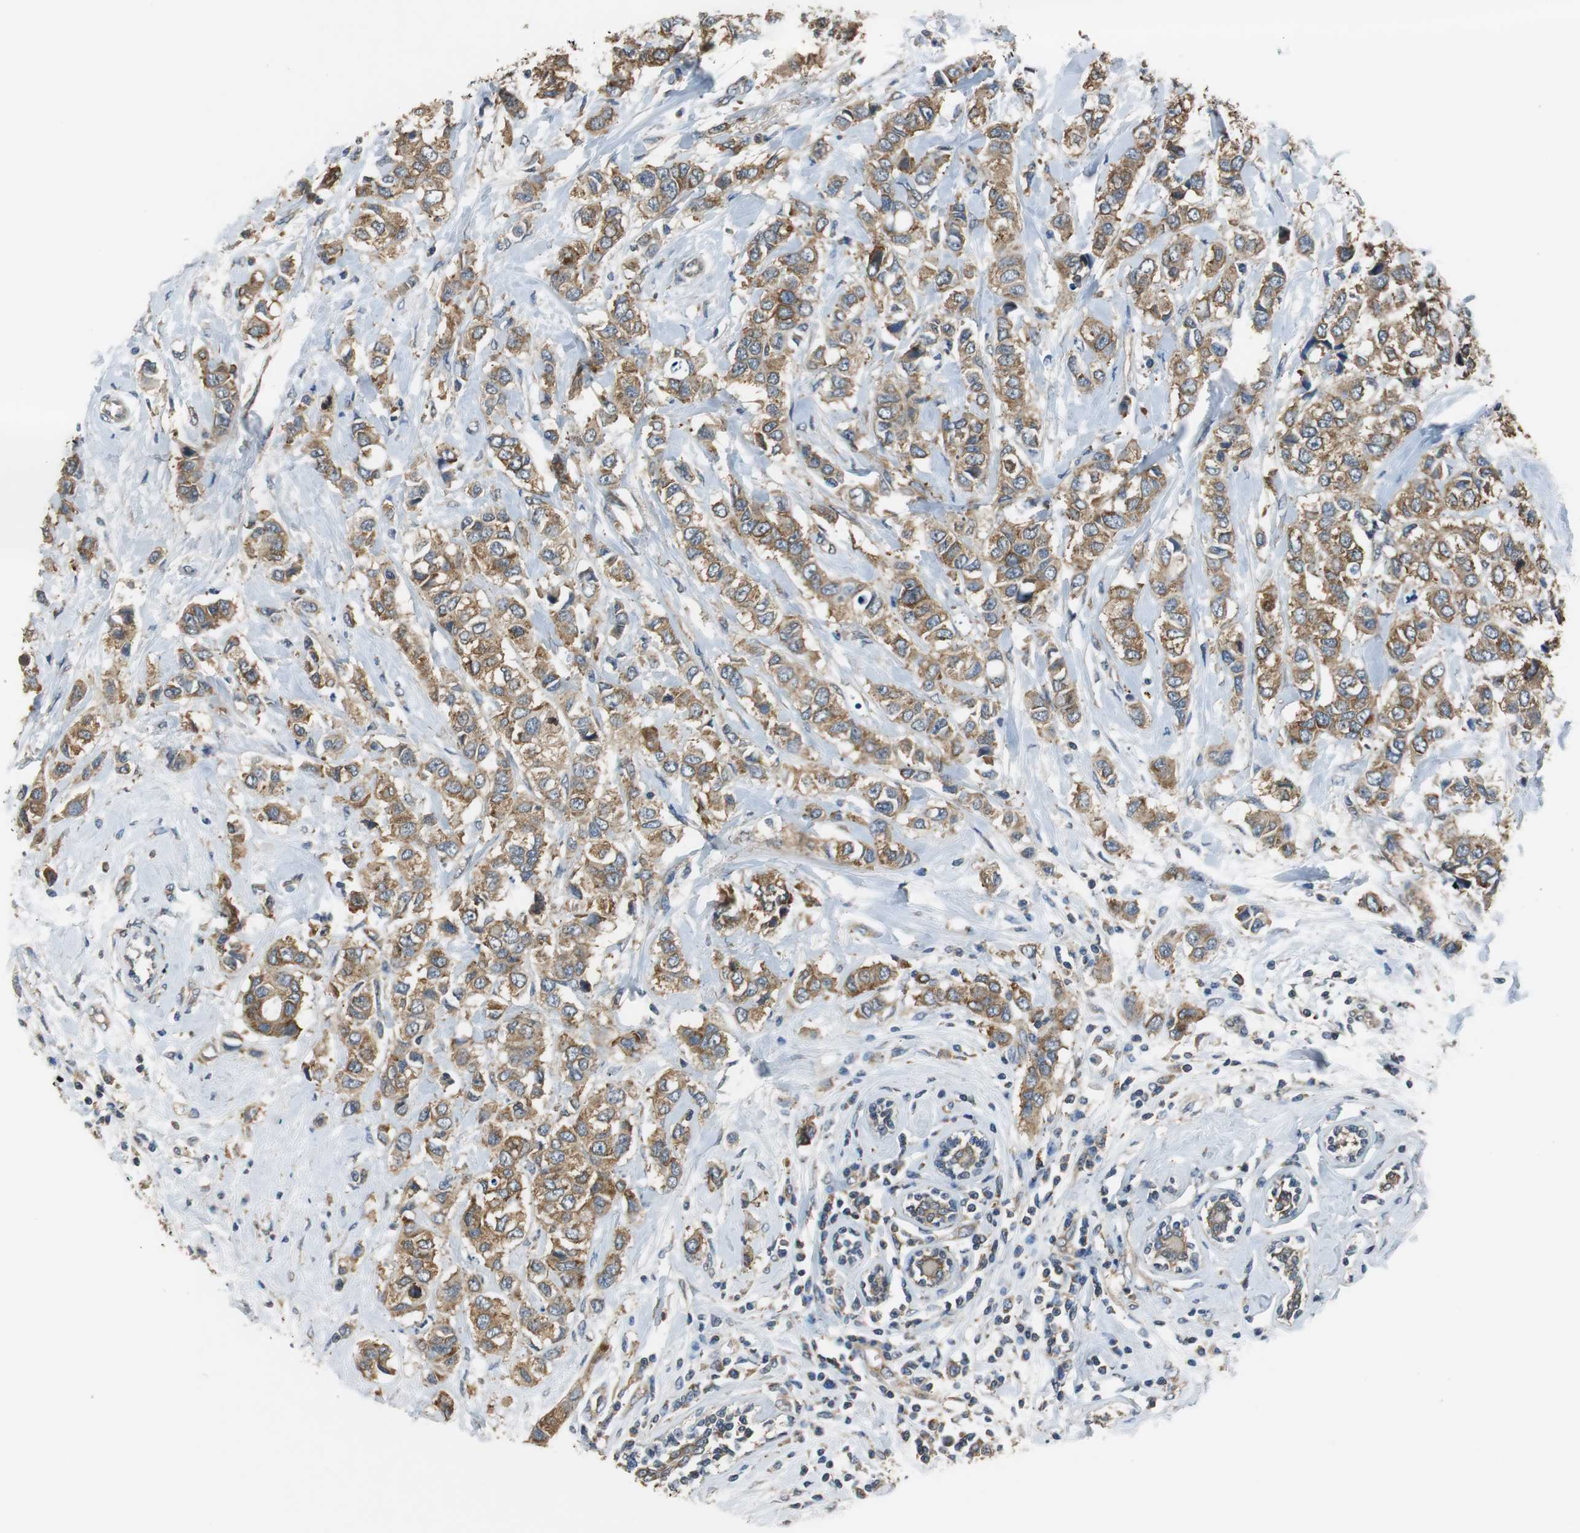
{"staining": {"intensity": "moderate", "quantity": ">75%", "location": "cytoplasmic/membranous"}, "tissue": "breast cancer", "cell_type": "Tumor cells", "image_type": "cancer", "snomed": [{"axis": "morphology", "description": "Duct carcinoma"}, {"axis": "topography", "description": "Breast"}], "caption": "Immunohistochemical staining of breast cancer (intraductal carcinoma) shows medium levels of moderate cytoplasmic/membranous protein staining in approximately >75% of tumor cells. The staining is performed using DAB (3,3'-diaminobenzidine) brown chromogen to label protein expression. The nuclei are counter-stained blue using hematoxylin.", "gene": "CNOT3", "patient": {"sex": "female", "age": 50}}